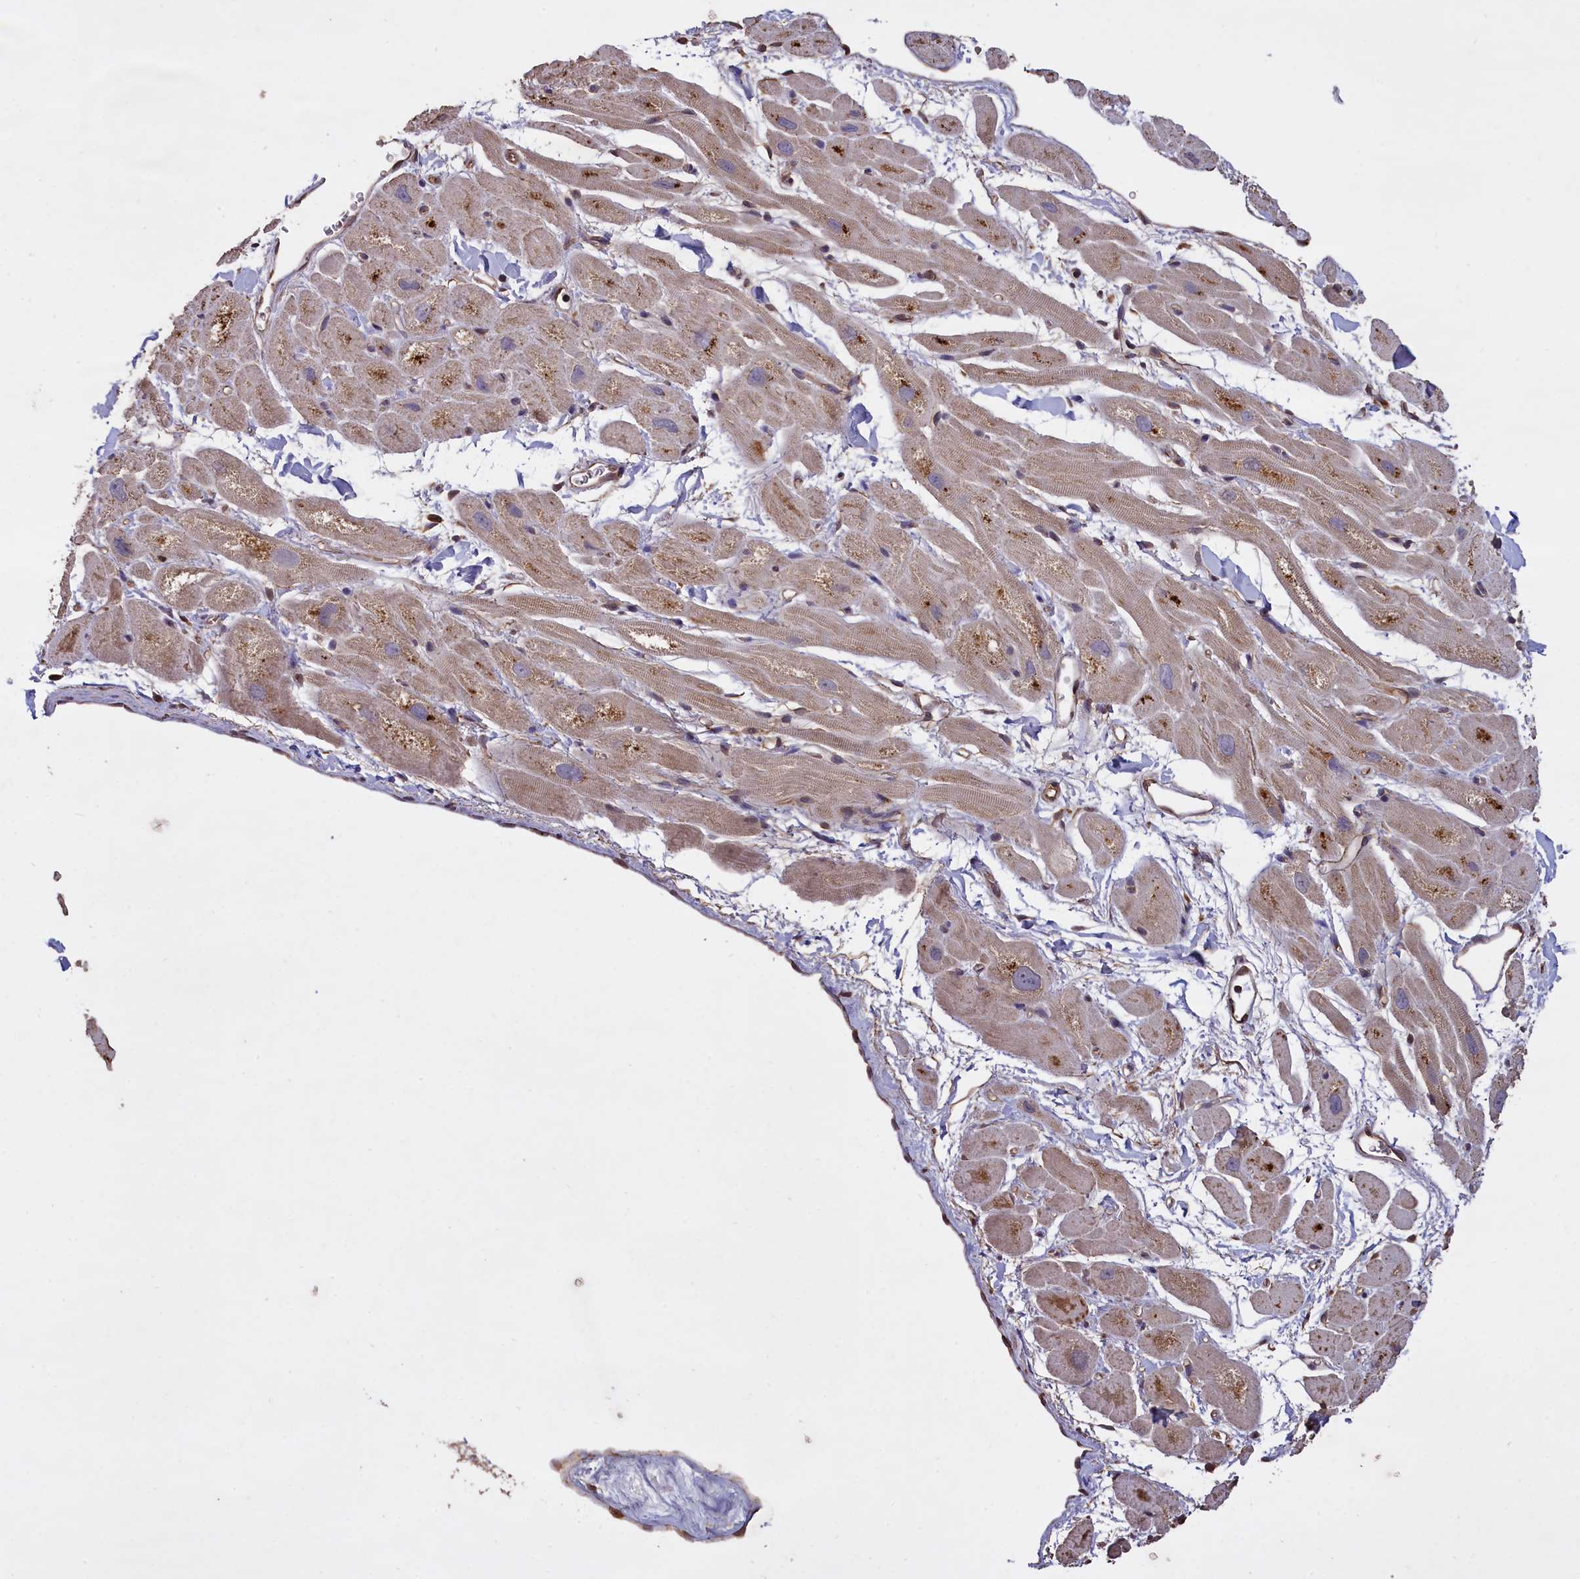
{"staining": {"intensity": "moderate", "quantity": "25%-75%", "location": "cytoplasmic/membranous"}, "tissue": "heart muscle", "cell_type": "Cardiomyocytes", "image_type": "normal", "snomed": [{"axis": "morphology", "description": "Normal tissue, NOS"}, {"axis": "topography", "description": "Heart"}], "caption": "Heart muscle stained for a protein (brown) exhibits moderate cytoplasmic/membranous positive staining in about 25%-75% of cardiomyocytes.", "gene": "CLRN2", "patient": {"sex": "male", "age": 49}}